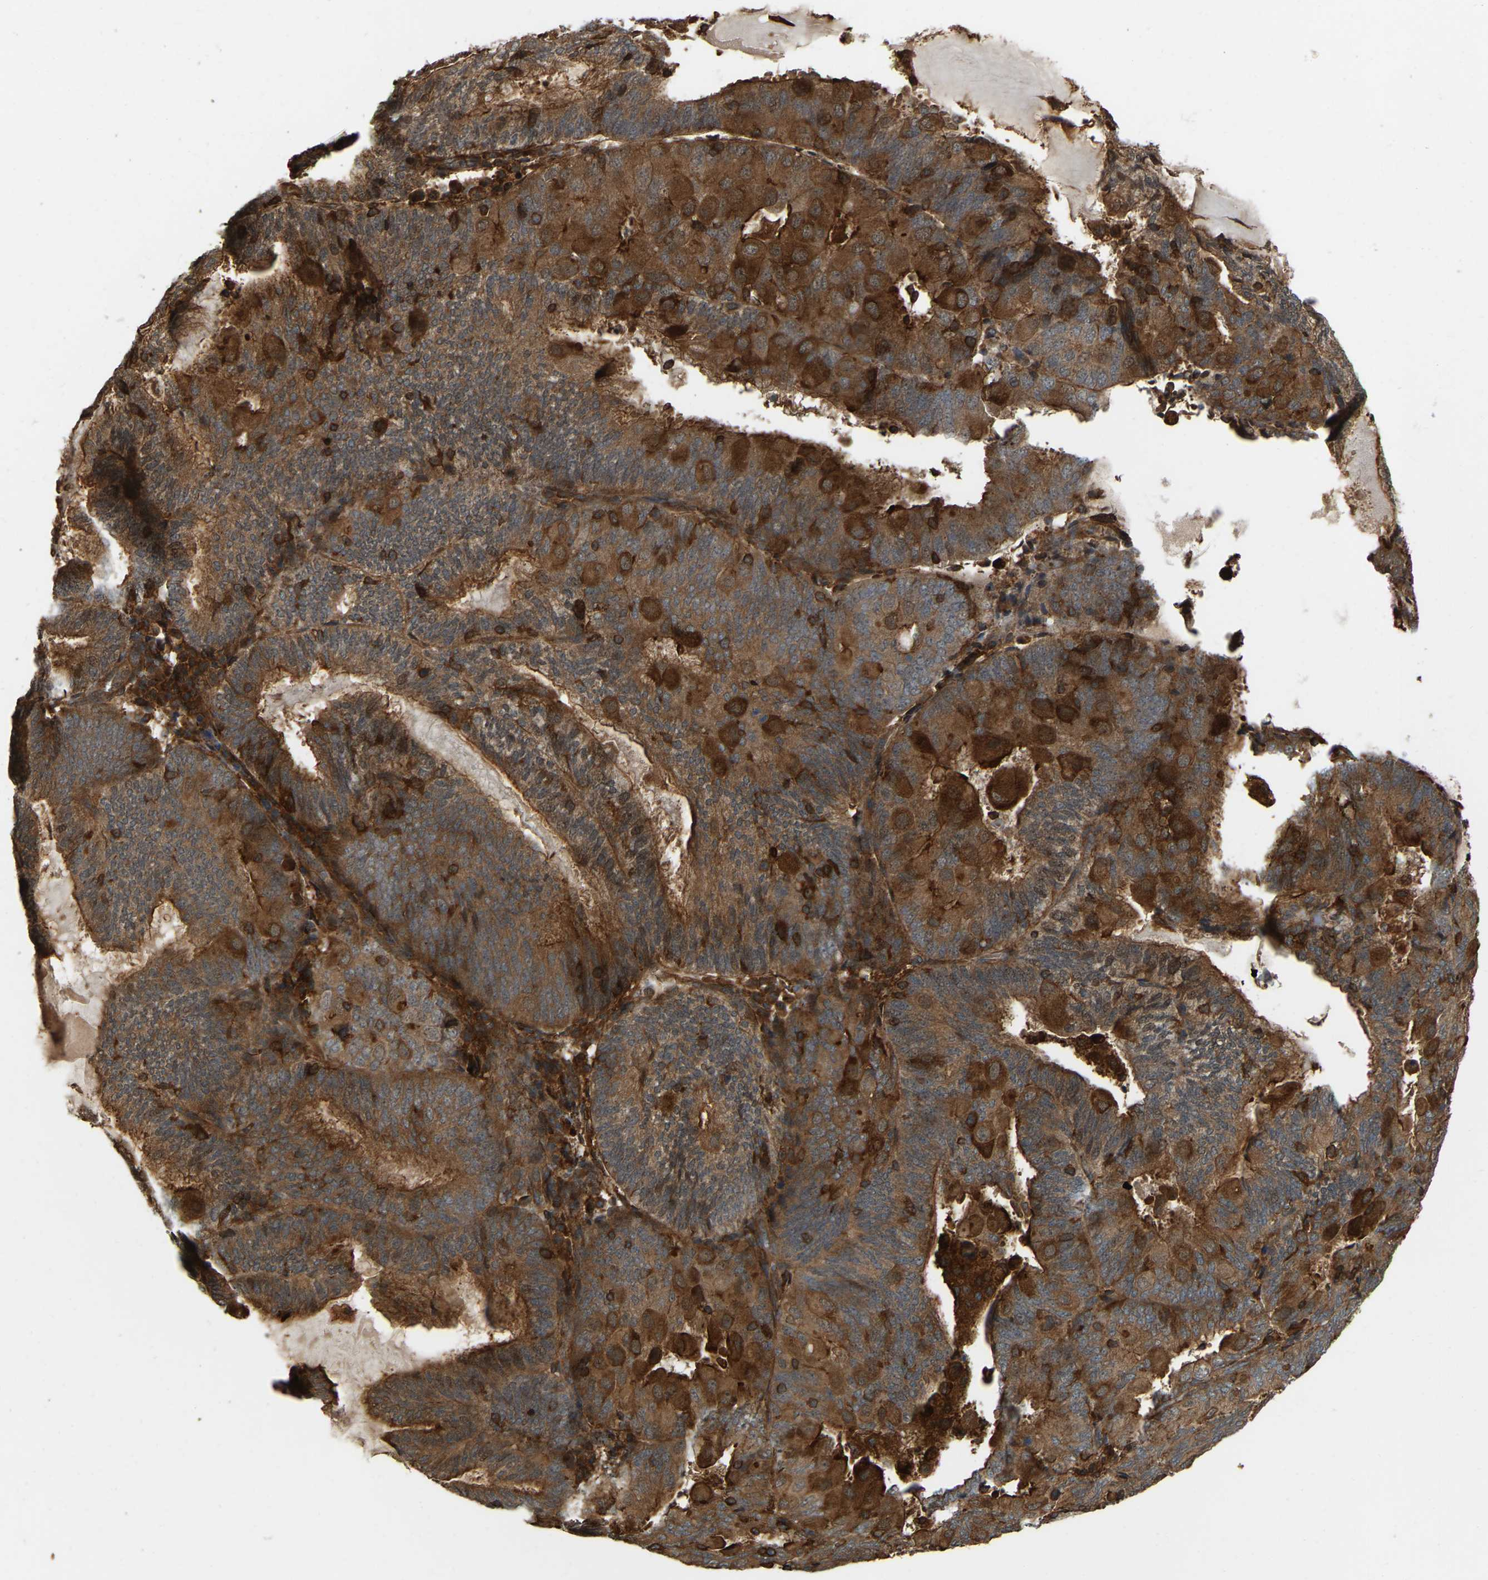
{"staining": {"intensity": "strong", "quantity": ">75%", "location": "cytoplasmic/membranous"}, "tissue": "endometrial cancer", "cell_type": "Tumor cells", "image_type": "cancer", "snomed": [{"axis": "morphology", "description": "Adenocarcinoma, NOS"}, {"axis": "topography", "description": "Endometrium"}], "caption": "Brown immunohistochemical staining in adenocarcinoma (endometrial) reveals strong cytoplasmic/membranous staining in approximately >75% of tumor cells.", "gene": "SAMD9L", "patient": {"sex": "female", "age": 81}}